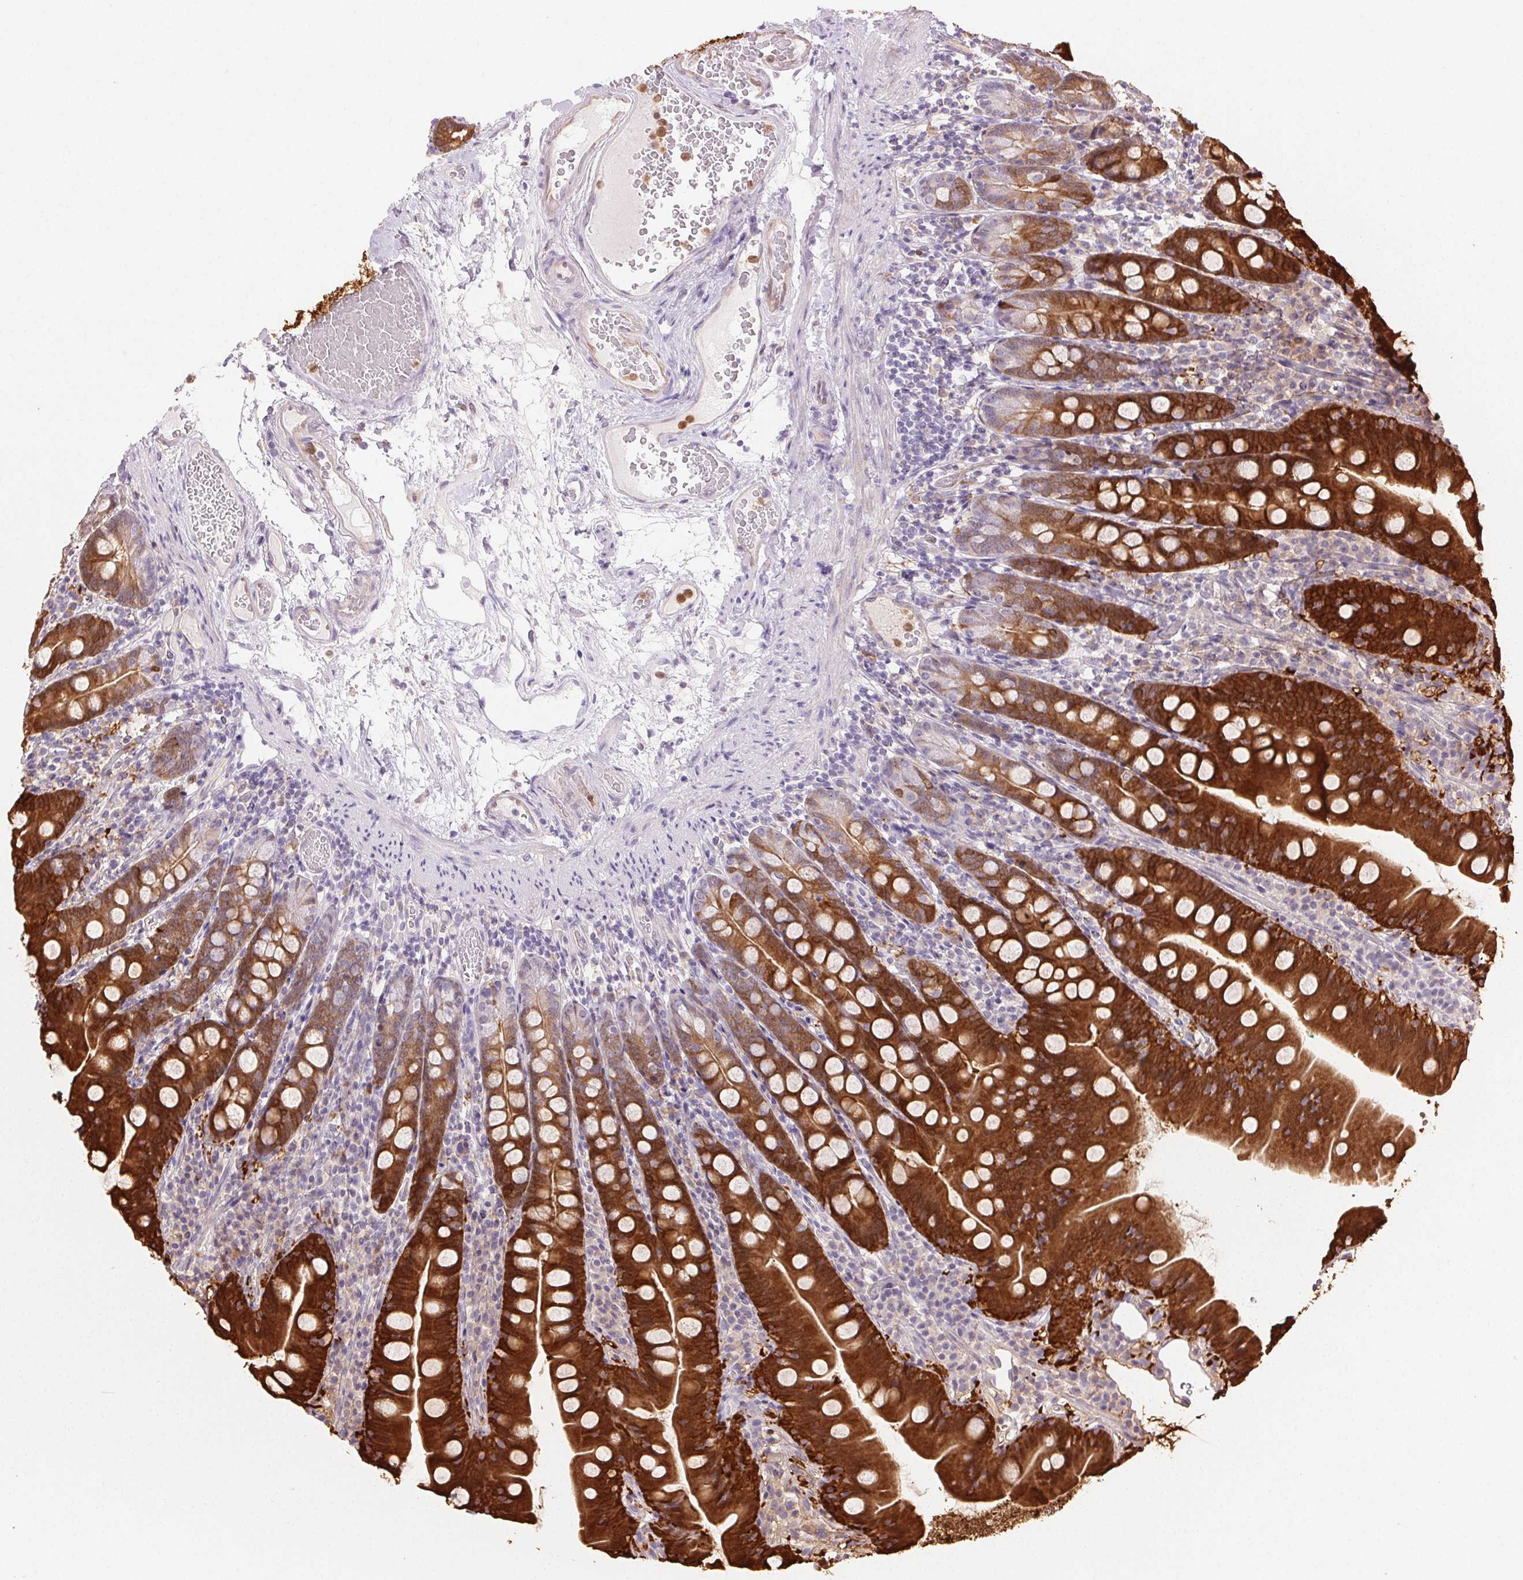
{"staining": {"intensity": "strong", "quantity": "25%-75%", "location": "cytoplasmic/membranous"}, "tissue": "duodenum", "cell_type": "Glandular cells", "image_type": "normal", "snomed": [{"axis": "morphology", "description": "Normal tissue, NOS"}, {"axis": "topography", "description": "Duodenum"}], "caption": "The immunohistochemical stain shows strong cytoplasmic/membranous staining in glandular cells of normal duodenum. The staining was performed using DAB, with brown indicating positive protein expression. Nuclei are stained blue with hematoxylin.", "gene": "TMEM45A", "patient": {"sex": "female", "age": 67}}